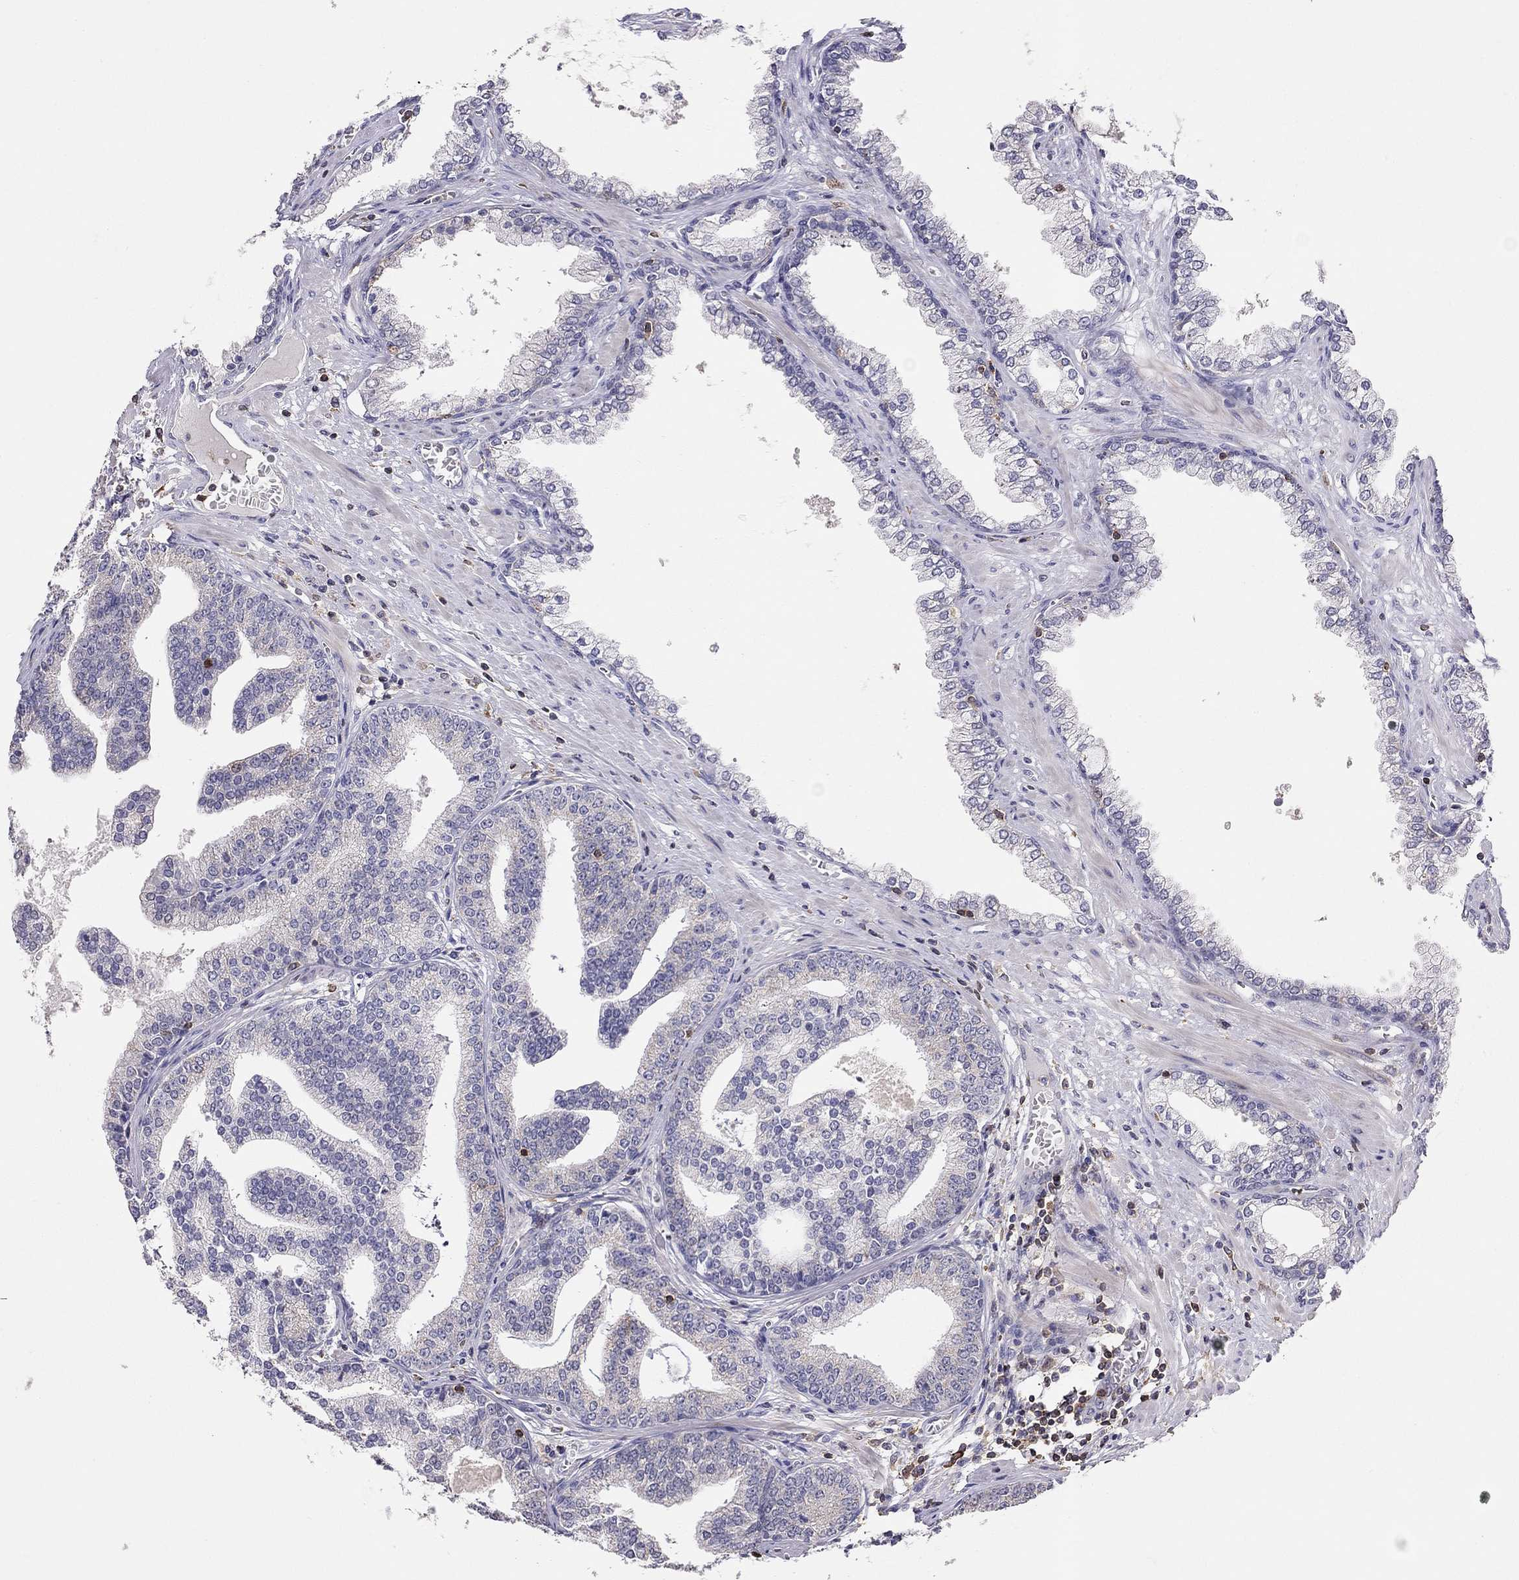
{"staining": {"intensity": "negative", "quantity": "none", "location": "none"}, "tissue": "prostate cancer", "cell_type": "Tumor cells", "image_type": "cancer", "snomed": [{"axis": "morphology", "description": "Adenocarcinoma, NOS"}, {"axis": "topography", "description": "Prostate"}], "caption": "Histopathology image shows no protein expression in tumor cells of prostate cancer tissue.", "gene": "CITED1", "patient": {"sex": "male", "age": 64}}